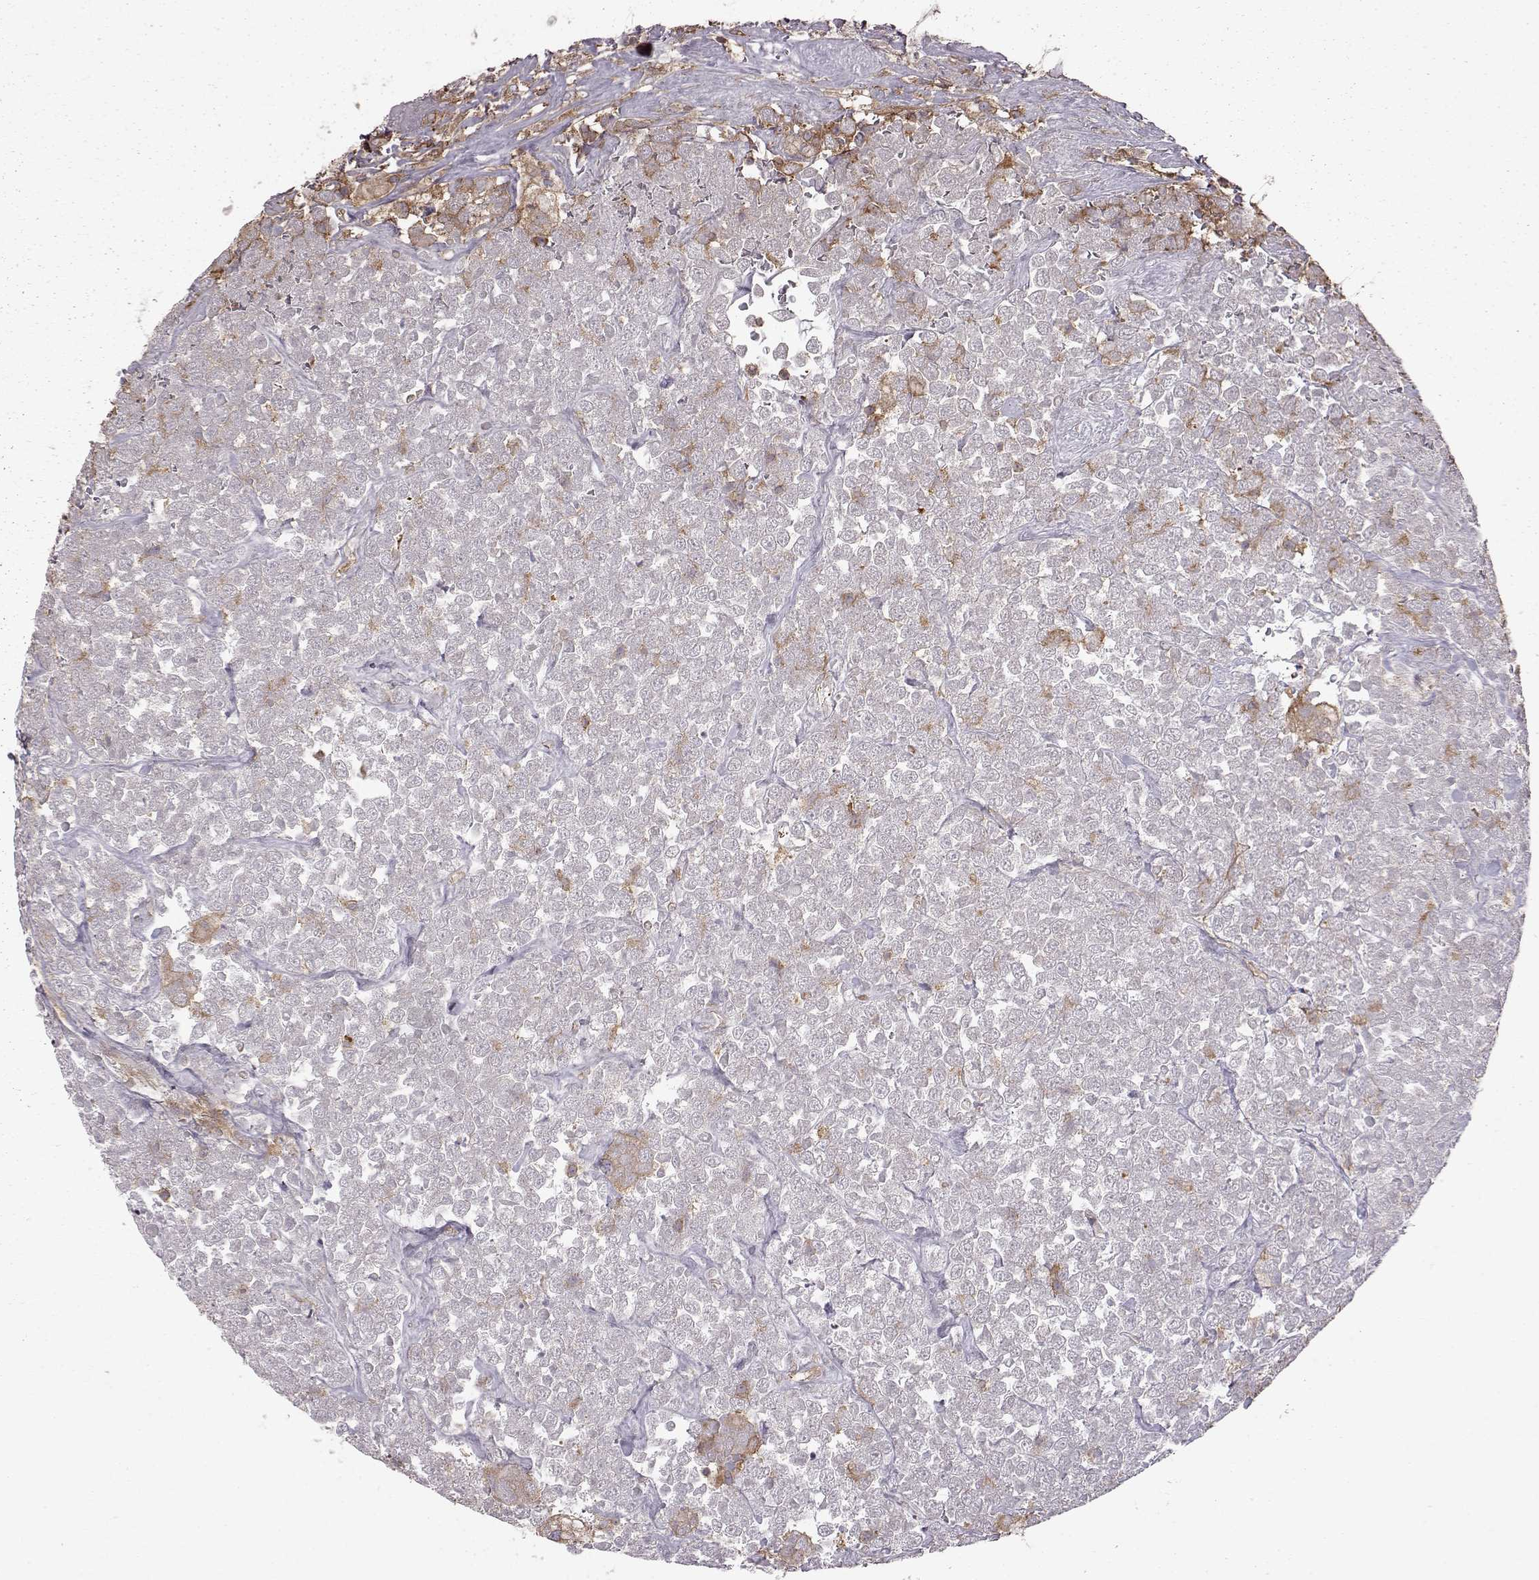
{"staining": {"intensity": "negative", "quantity": "none", "location": "none"}, "tissue": "testis cancer", "cell_type": "Tumor cells", "image_type": "cancer", "snomed": [{"axis": "morphology", "description": "Seminoma, NOS"}, {"axis": "topography", "description": "Testis"}], "caption": "Tumor cells are negative for brown protein staining in testis cancer (seminoma).", "gene": "RABGAP1", "patient": {"sex": "male", "age": 59}}